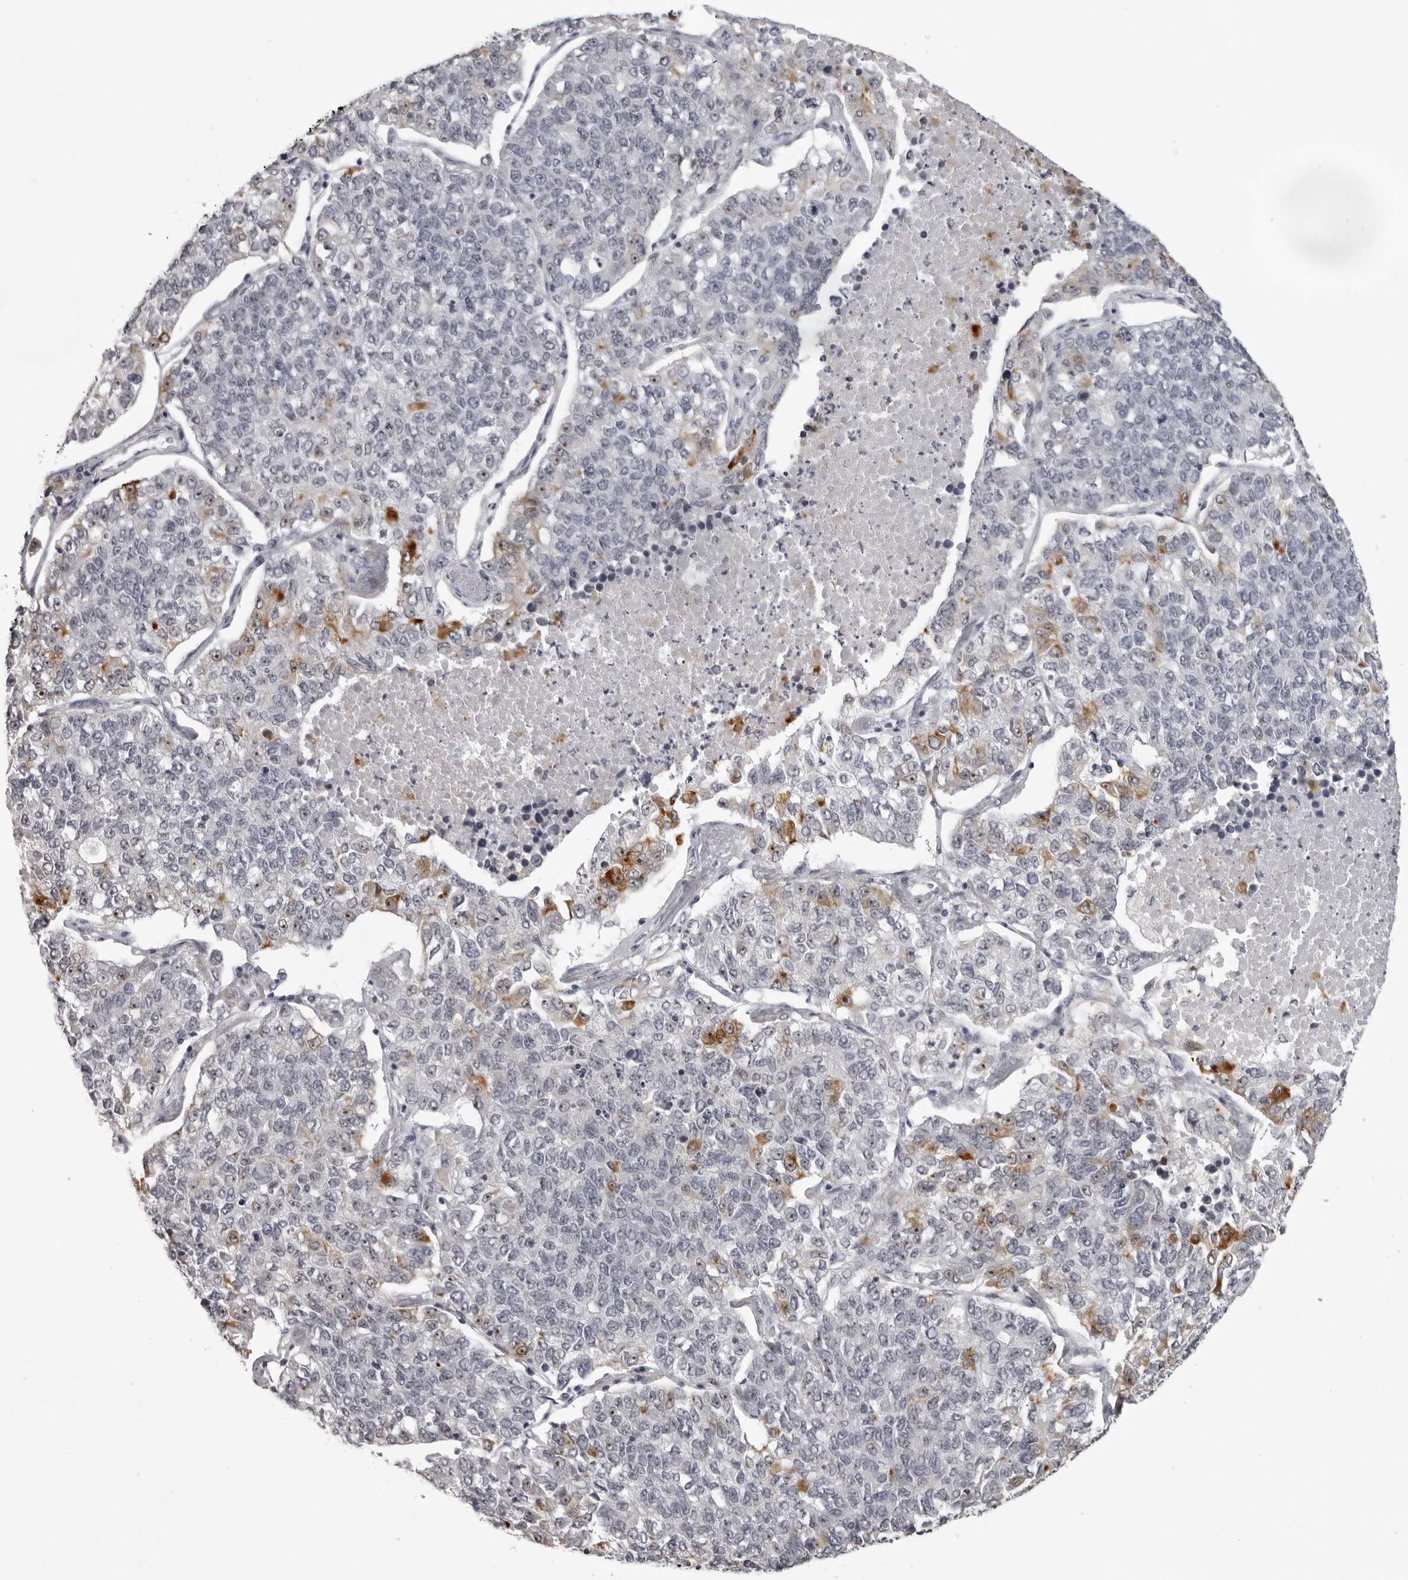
{"staining": {"intensity": "moderate", "quantity": "<25%", "location": "cytoplasmic/membranous,nuclear"}, "tissue": "lung cancer", "cell_type": "Tumor cells", "image_type": "cancer", "snomed": [{"axis": "morphology", "description": "Adenocarcinoma, NOS"}, {"axis": "topography", "description": "Lung"}], "caption": "Moderate cytoplasmic/membranous and nuclear positivity for a protein is seen in about <25% of tumor cells of lung cancer using immunohistochemistry (IHC).", "gene": "HELZ", "patient": {"sex": "male", "age": 49}}